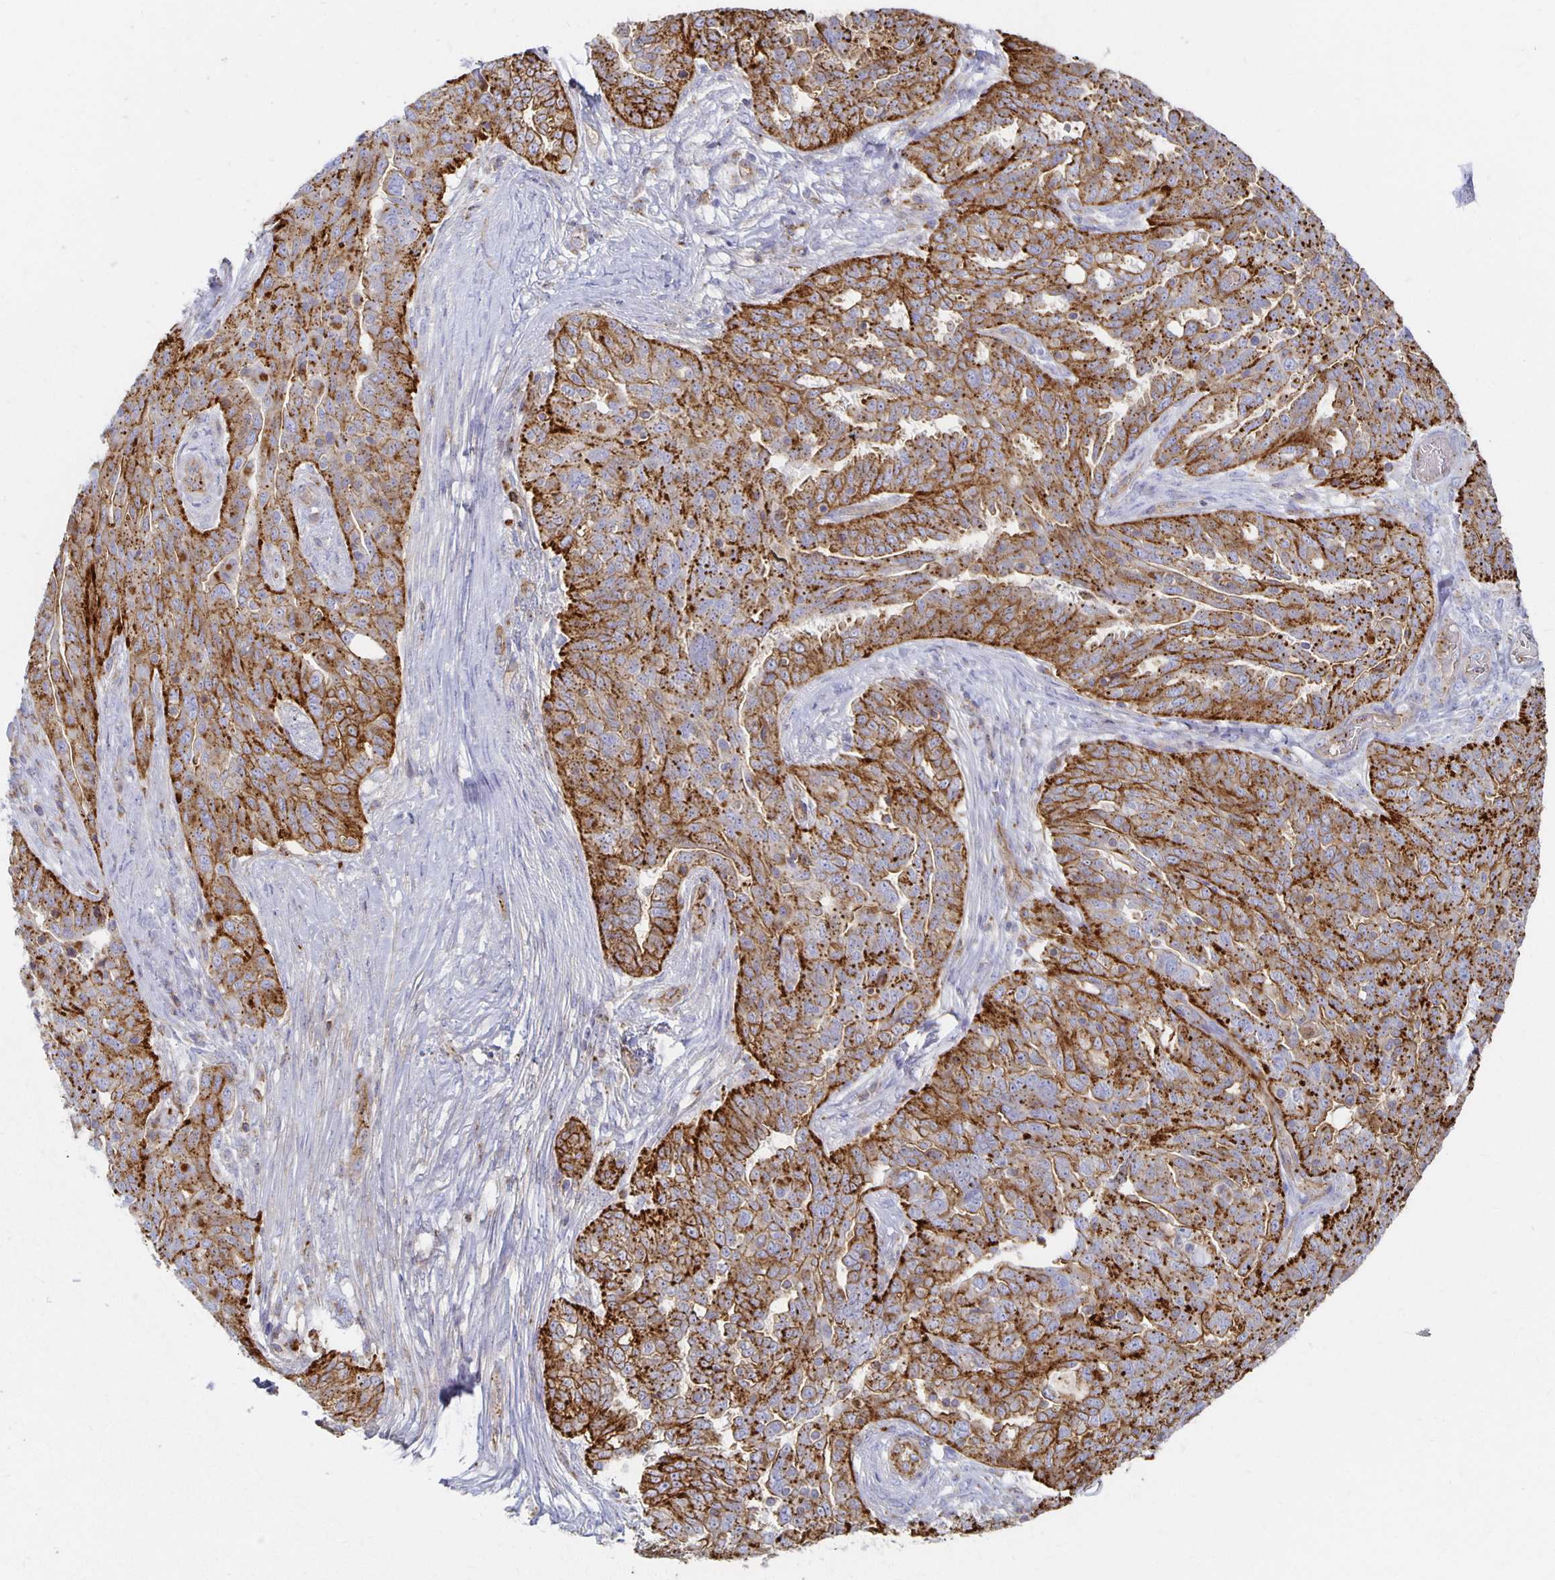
{"staining": {"intensity": "strong", "quantity": ">75%", "location": "cytoplasmic/membranous"}, "tissue": "ovarian cancer", "cell_type": "Tumor cells", "image_type": "cancer", "snomed": [{"axis": "morphology", "description": "Cystadenocarcinoma, serous, NOS"}, {"axis": "topography", "description": "Ovary"}], "caption": "Immunohistochemistry of ovarian serous cystadenocarcinoma displays high levels of strong cytoplasmic/membranous expression in about >75% of tumor cells.", "gene": "TAAR1", "patient": {"sex": "female", "age": 67}}